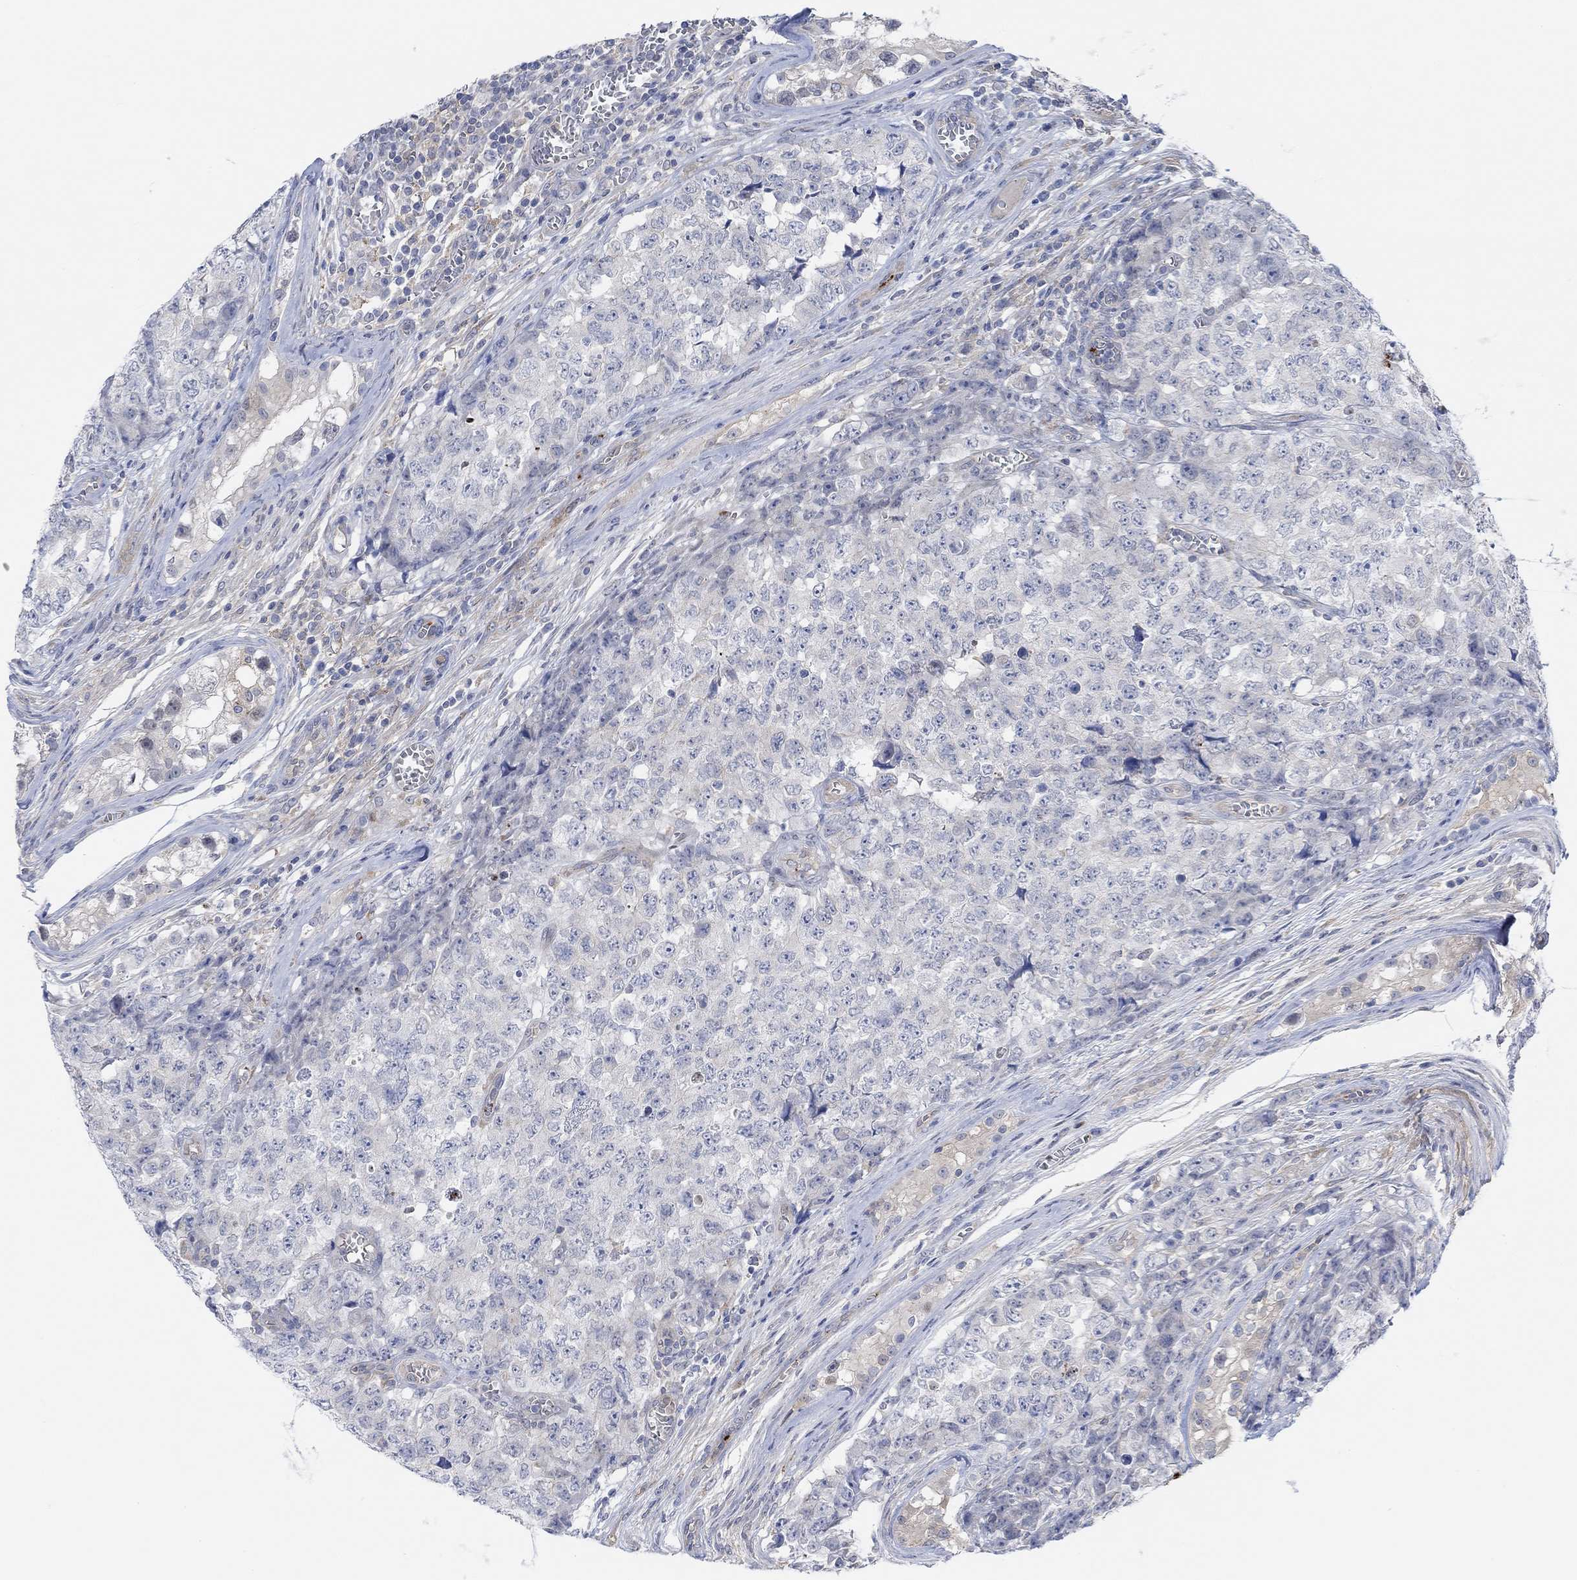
{"staining": {"intensity": "negative", "quantity": "none", "location": "none"}, "tissue": "testis cancer", "cell_type": "Tumor cells", "image_type": "cancer", "snomed": [{"axis": "morphology", "description": "Carcinoma, Embryonal, NOS"}, {"axis": "topography", "description": "Testis"}], "caption": "The photomicrograph demonstrates no staining of tumor cells in embryonal carcinoma (testis).", "gene": "PMFBP1", "patient": {"sex": "male", "age": 23}}